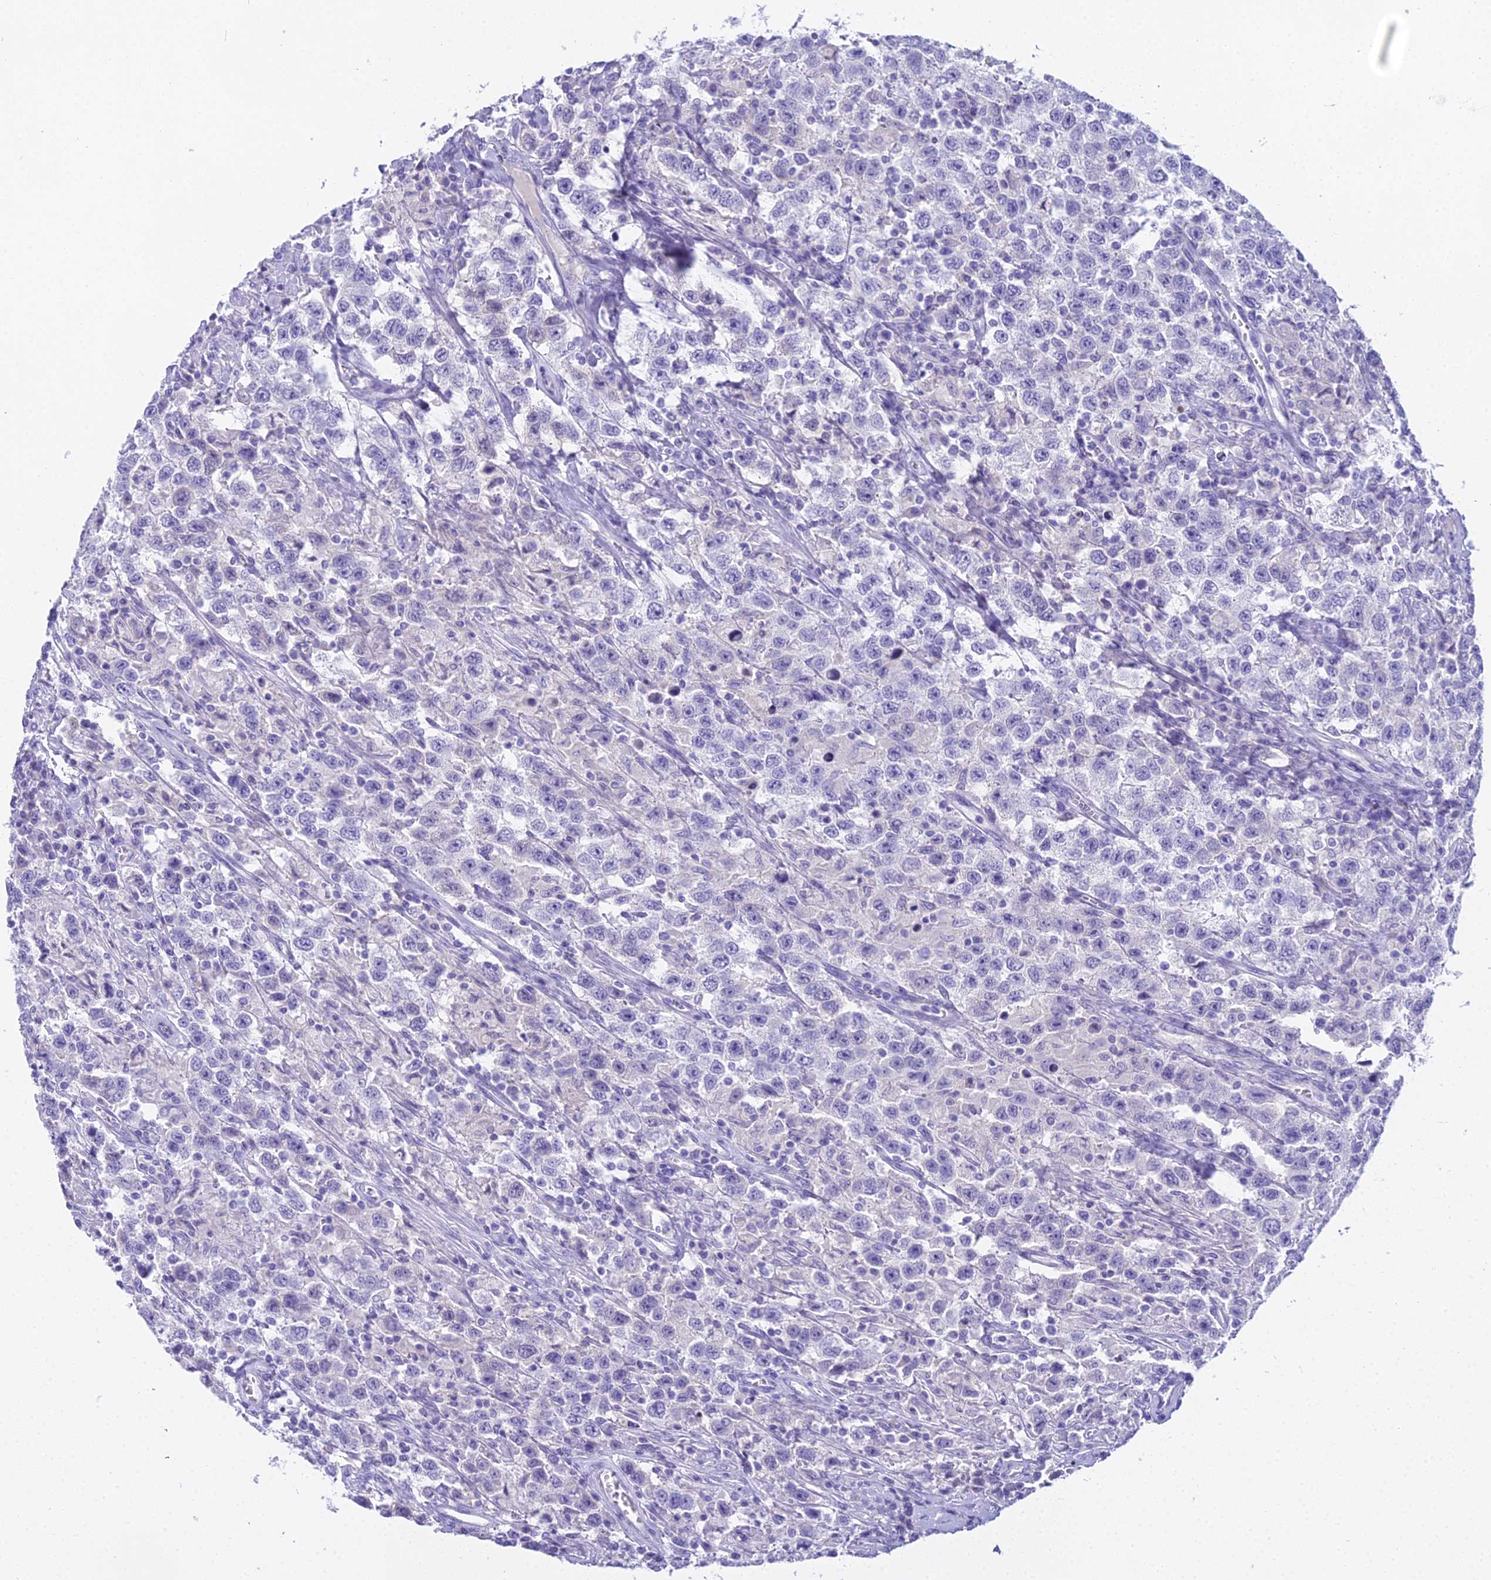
{"staining": {"intensity": "negative", "quantity": "none", "location": "none"}, "tissue": "testis cancer", "cell_type": "Tumor cells", "image_type": "cancer", "snomed": [{"axis": "morphology", "description": "Seminoma, NOS"}, {"axis": "topography", "description": "Testis"}], "caption": "Tumor cells show no significant protein positivity in testis cancer.", "gene": "UNC80", "patient": {"sex": "male", "age": 41}}